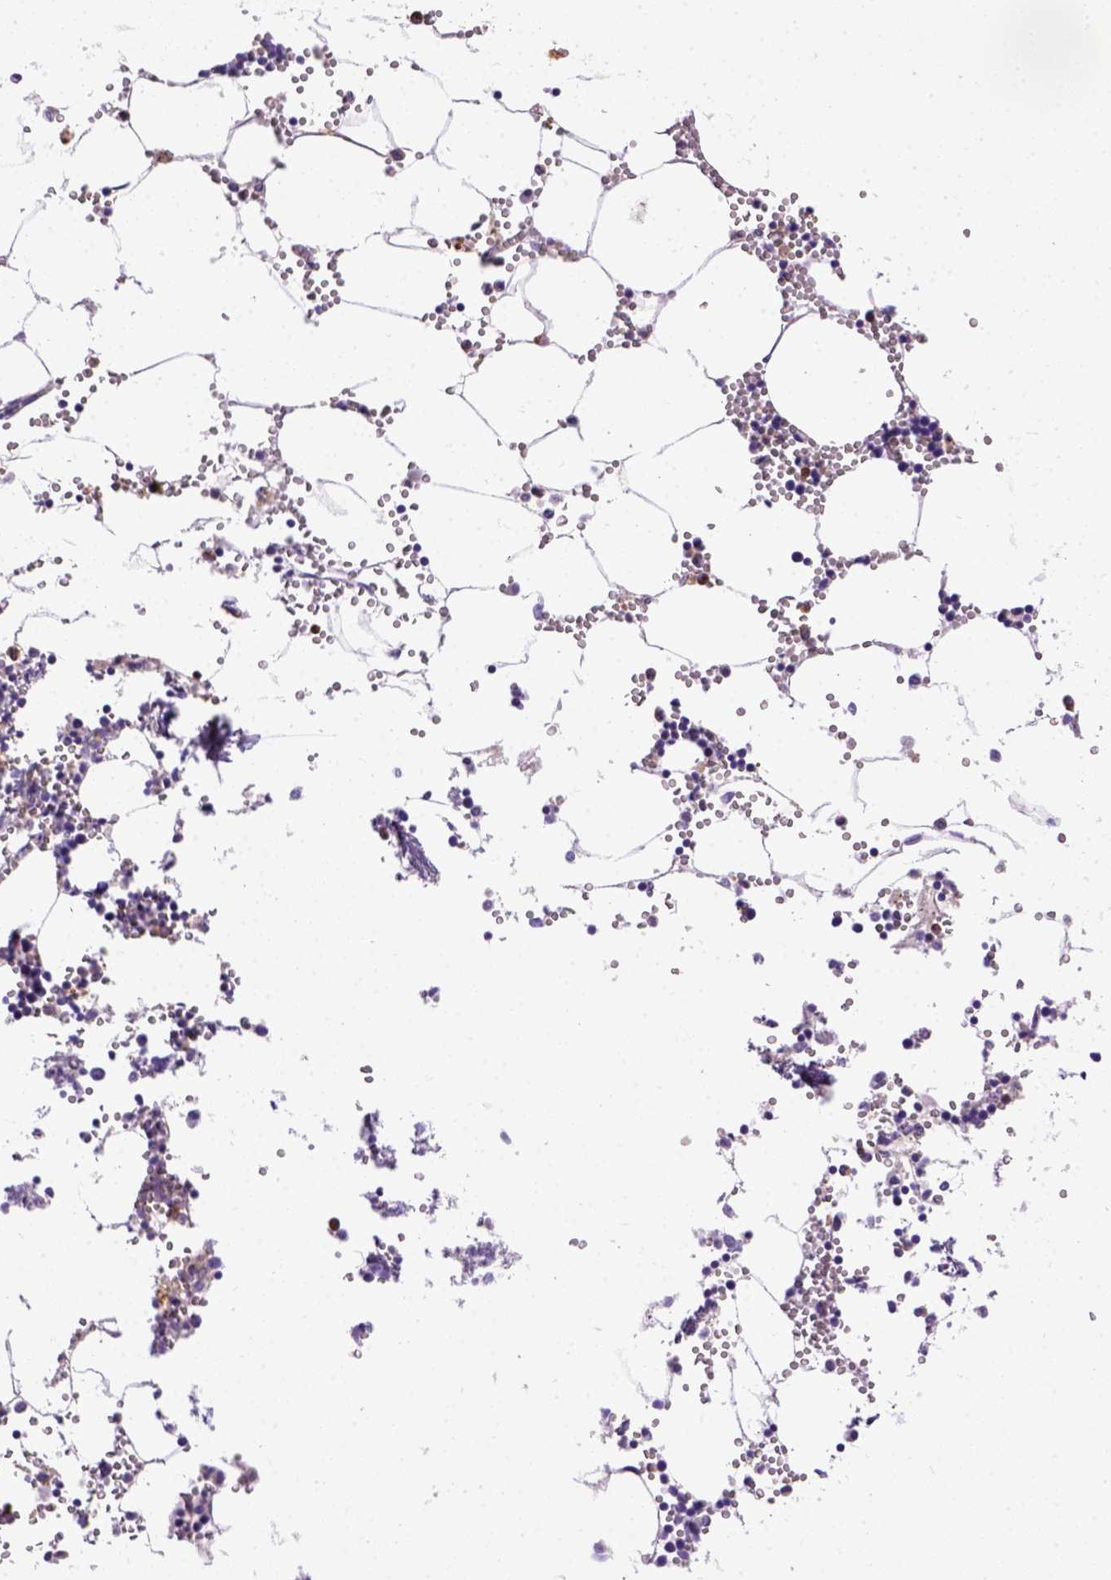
{"staining": {"intensity": "negative", "quantity": "none", "location": "none"}, "tissue": "bone marrow", "cell_type": "Hematopoietic cells", "image_type": "normal", "snomed": [{"axis": "morphology", "description": "Normal tissue, NOS"}, {"axis": "topography", "description": "Bone marrow"}], "caption": "The photomicrograph reveals no significant positivity in hematopoietic cells of bone marrow.", "gene": "ITGAX", "patient": {"sex": "male", "age": 54}}